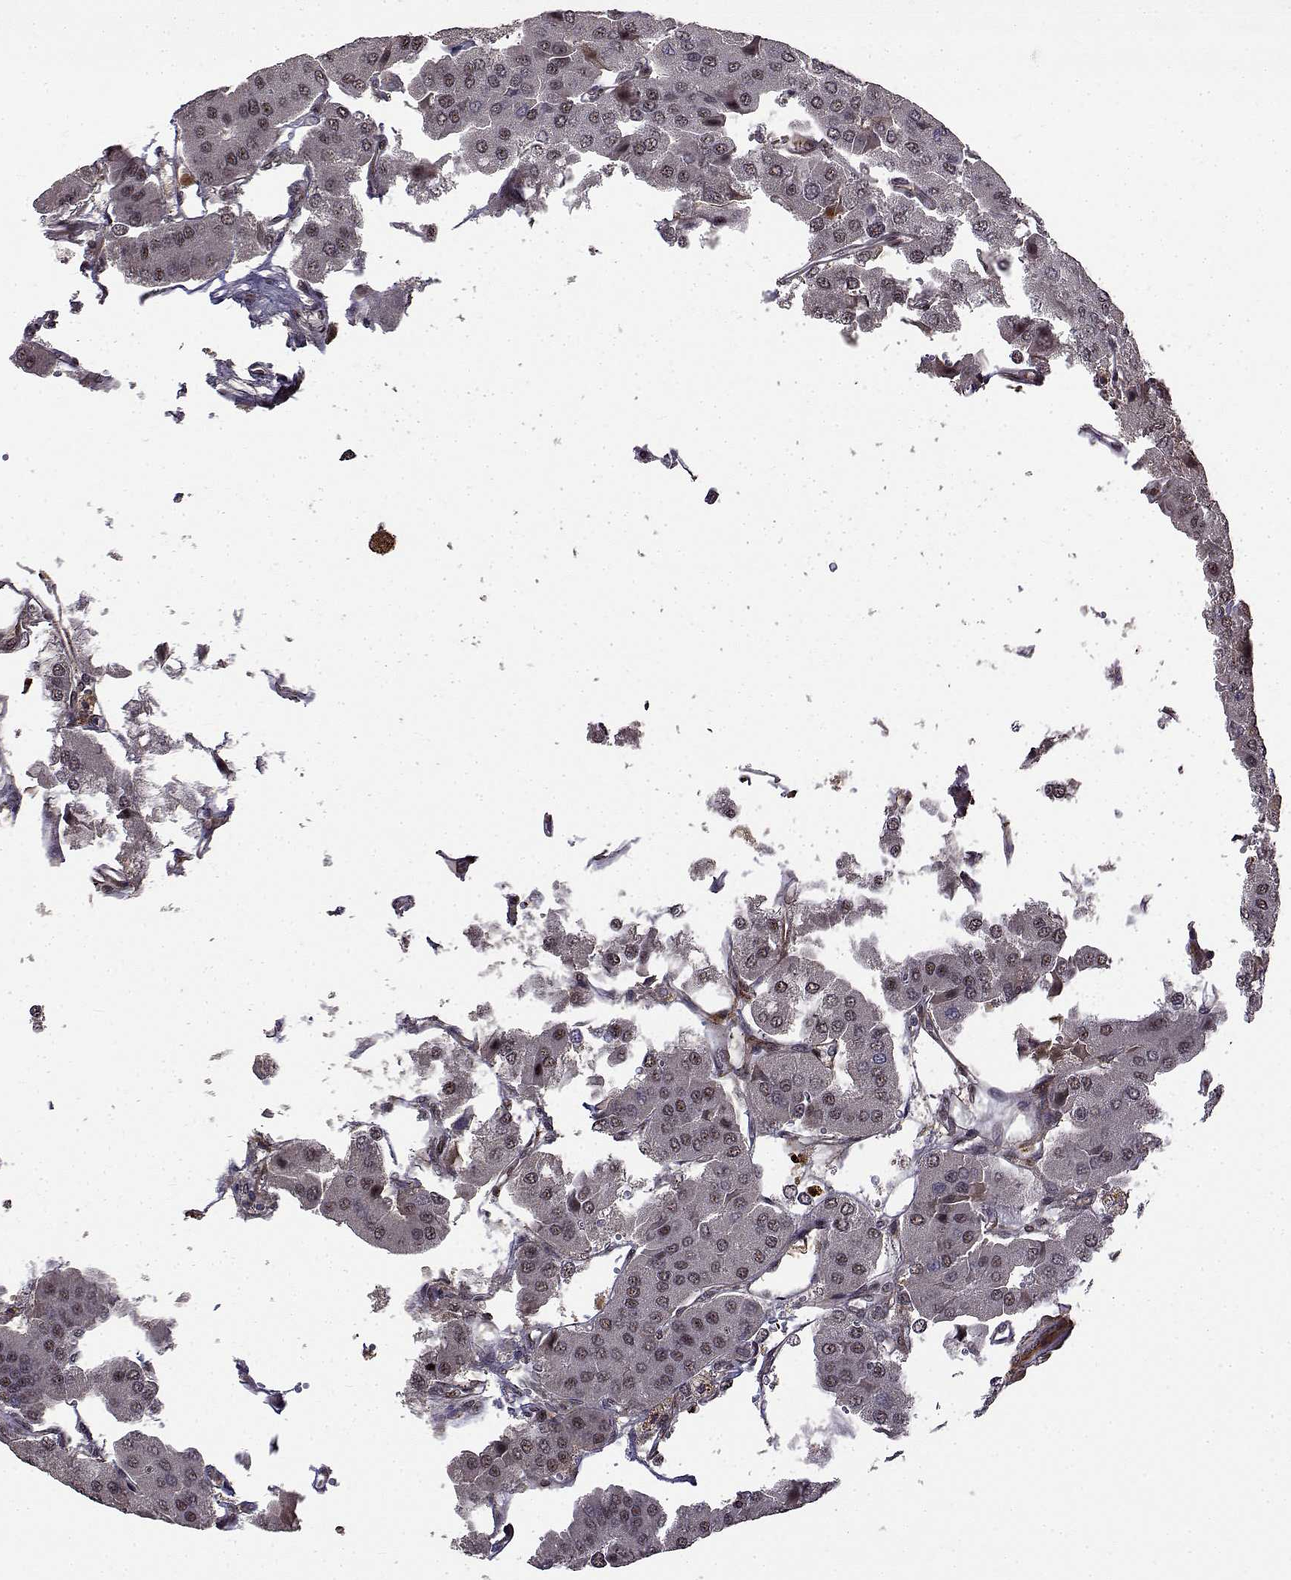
{"staining": {"intensity": "weak", "quantity": ">75%", "location": "nuclear"}, "tissue": "parathyroid gland", "cell_type": "Glandular cells", "image_type": "normal", "snomed": [{"axis": "morphology", "description": "Normal tissue, NOS"}, {"axis": "morphology", "description": "Adenoma, NOS"}, {"axis": "topography", "description": "Parathyroid gland"}], "caption": "This micrograph exhibits unremarkable parathyroid gland stained with immunohistochemistry to label a protein in brown. The nuclear of glandular cells show weak positivity for the protein. Nuclei are counter-stained blue.", "gene": "ITGA7", "patient": {"sex": "female", "age": 86}}